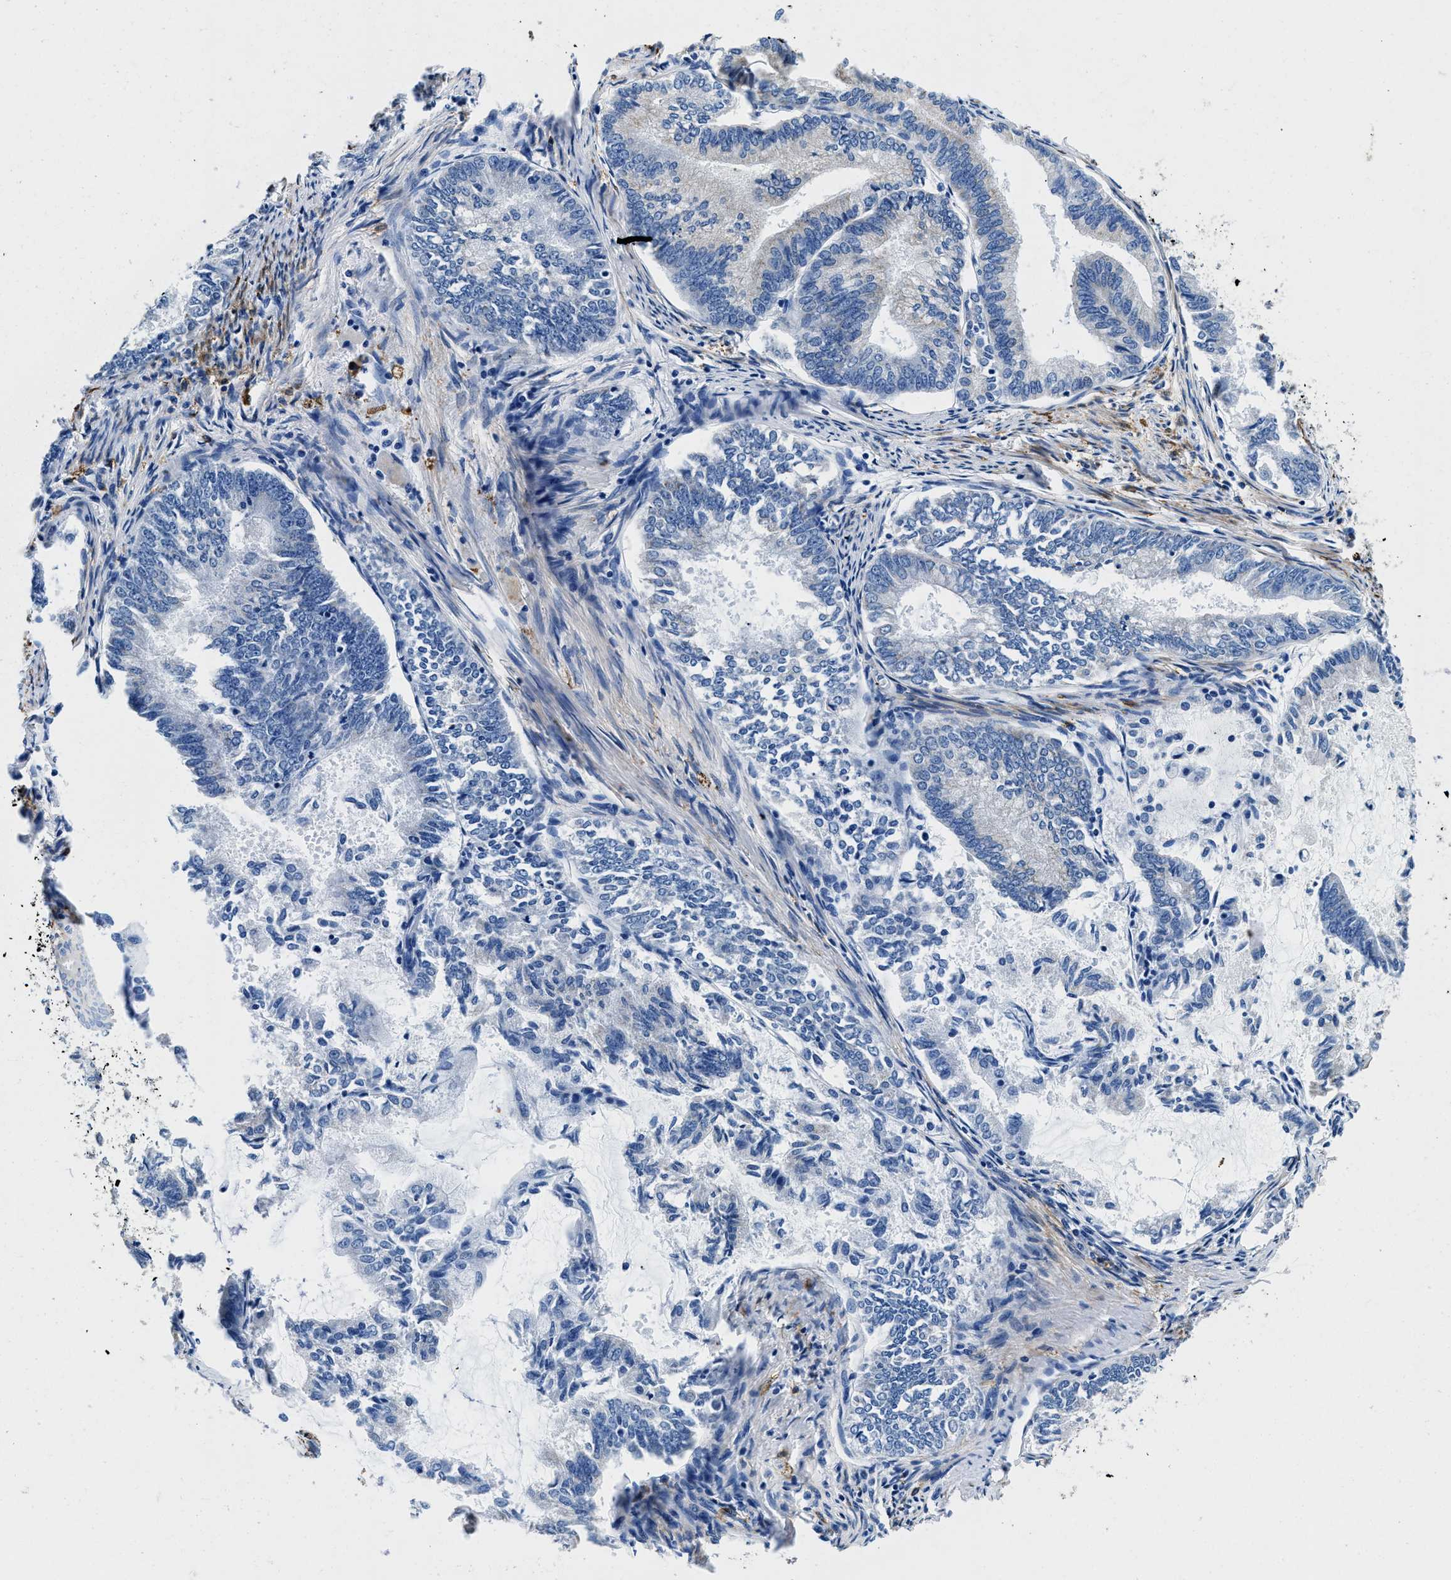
{"staining": {"intensity": "negative", "quantity": "none", "location": "none"}, "tissue": "endometrial cancer", "cell_type": "Tumor cells", "image_type": "cancer", "snomed": [{"axis": "morphology", "description": "Adenocarcinoma, NOS"}, {"axis": "topography", "description": "Endometrium"}], "caption": "The IHC photomicrograph has no significant expression in tumor cells of adenocarcinoma (endometrial) tissue.", "gene": "TEX261", "patient": {"sex": "female", "age": 86}}